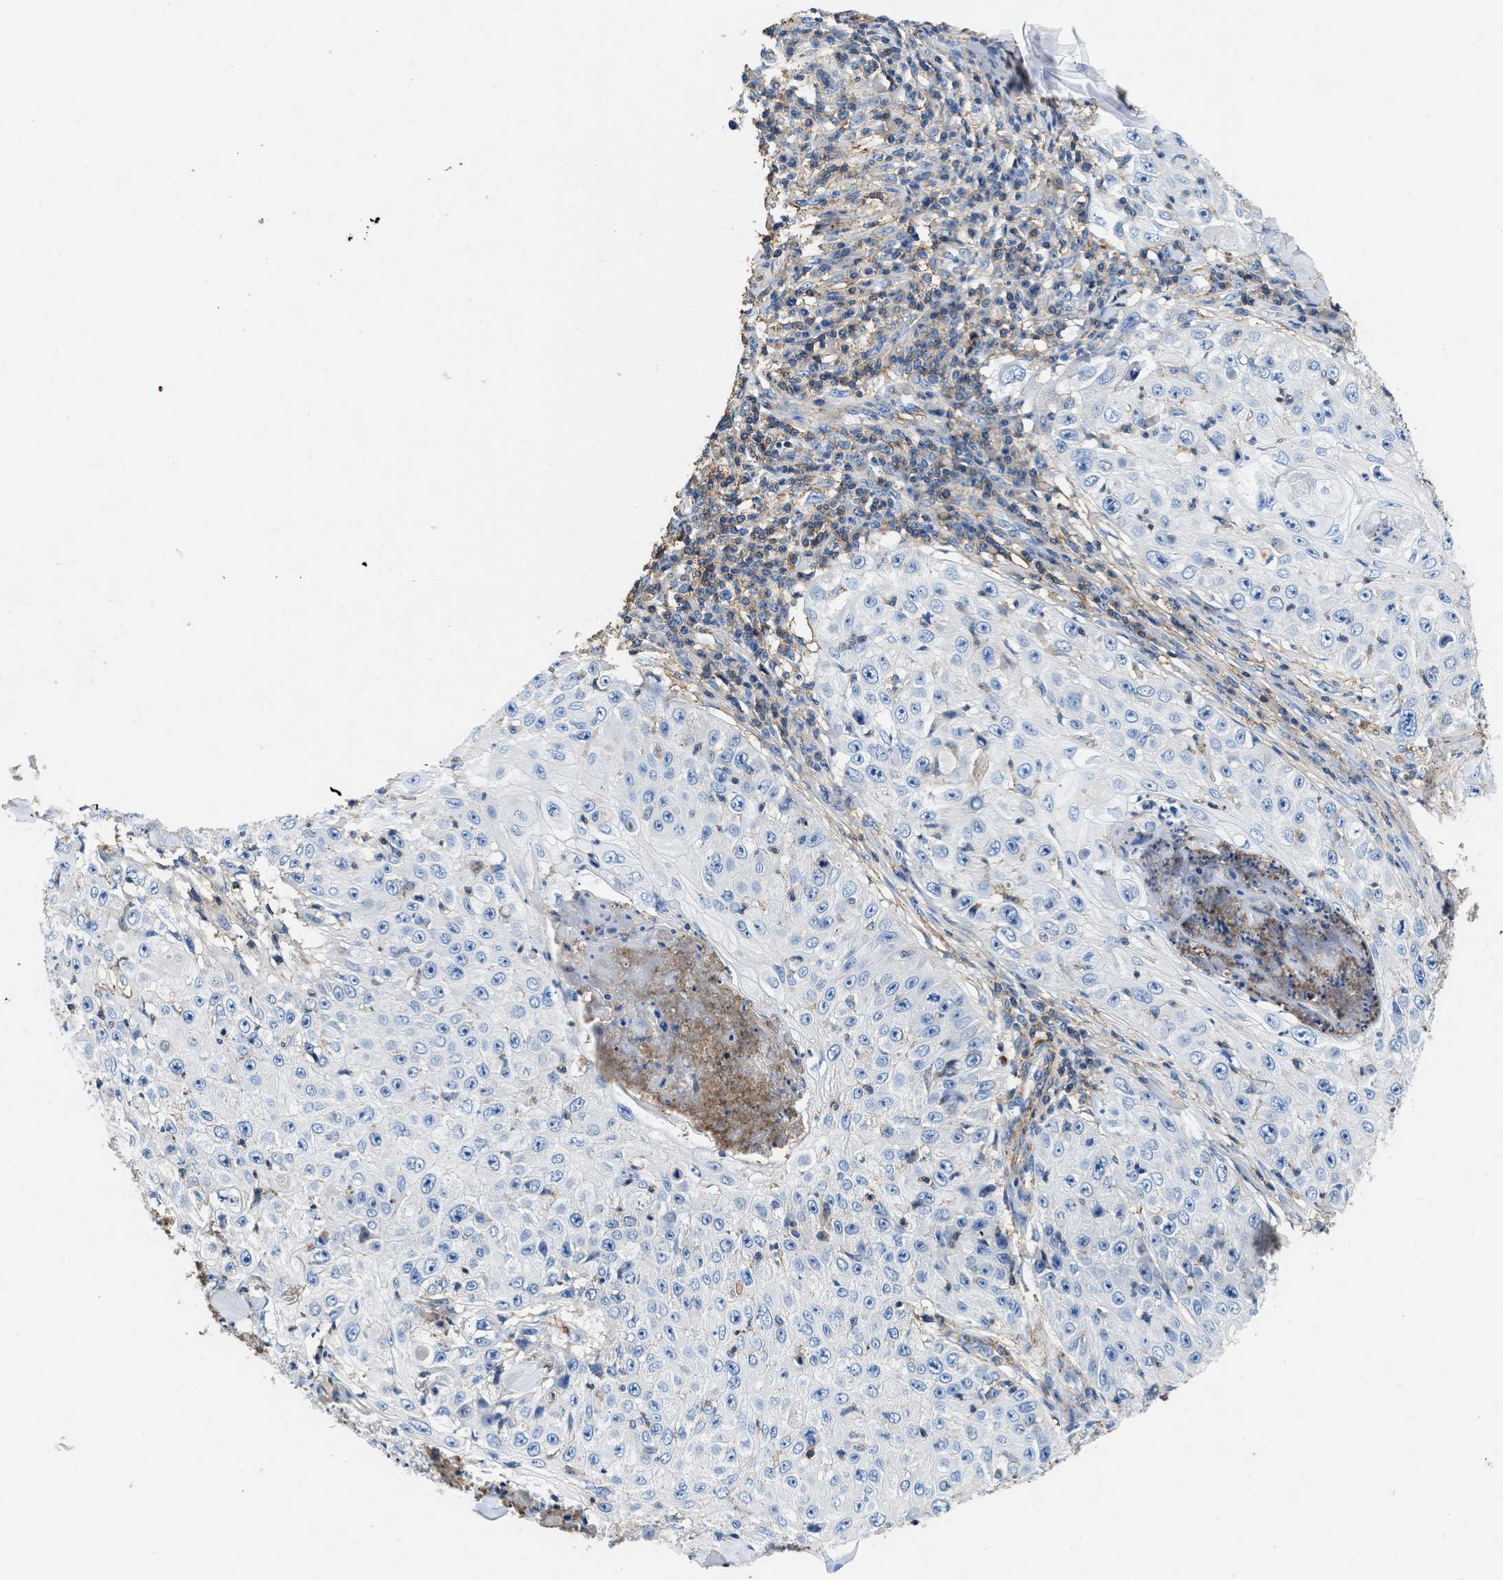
{"staining": {"intensity": "negative", "quantity": "none", "location": "none"}, "tissue": "skin cancer", "cell_type": "Tumor cells", "image_type": "cancer", "snomed": [{"axis": "morphology", "description": "Squamous cell carcinoma, NOS"}, {"axis": "topography", "description": "Skin"}], "caption": "Tumor cells are negative for protein expression in human squamous cell carcinoma (skin). (Brightfield microscopy of DAB immunohistochemistry (IHC) at high magnification).", "gene": "KCNQ4", "patient": {"sex": "male", "age": 86}}